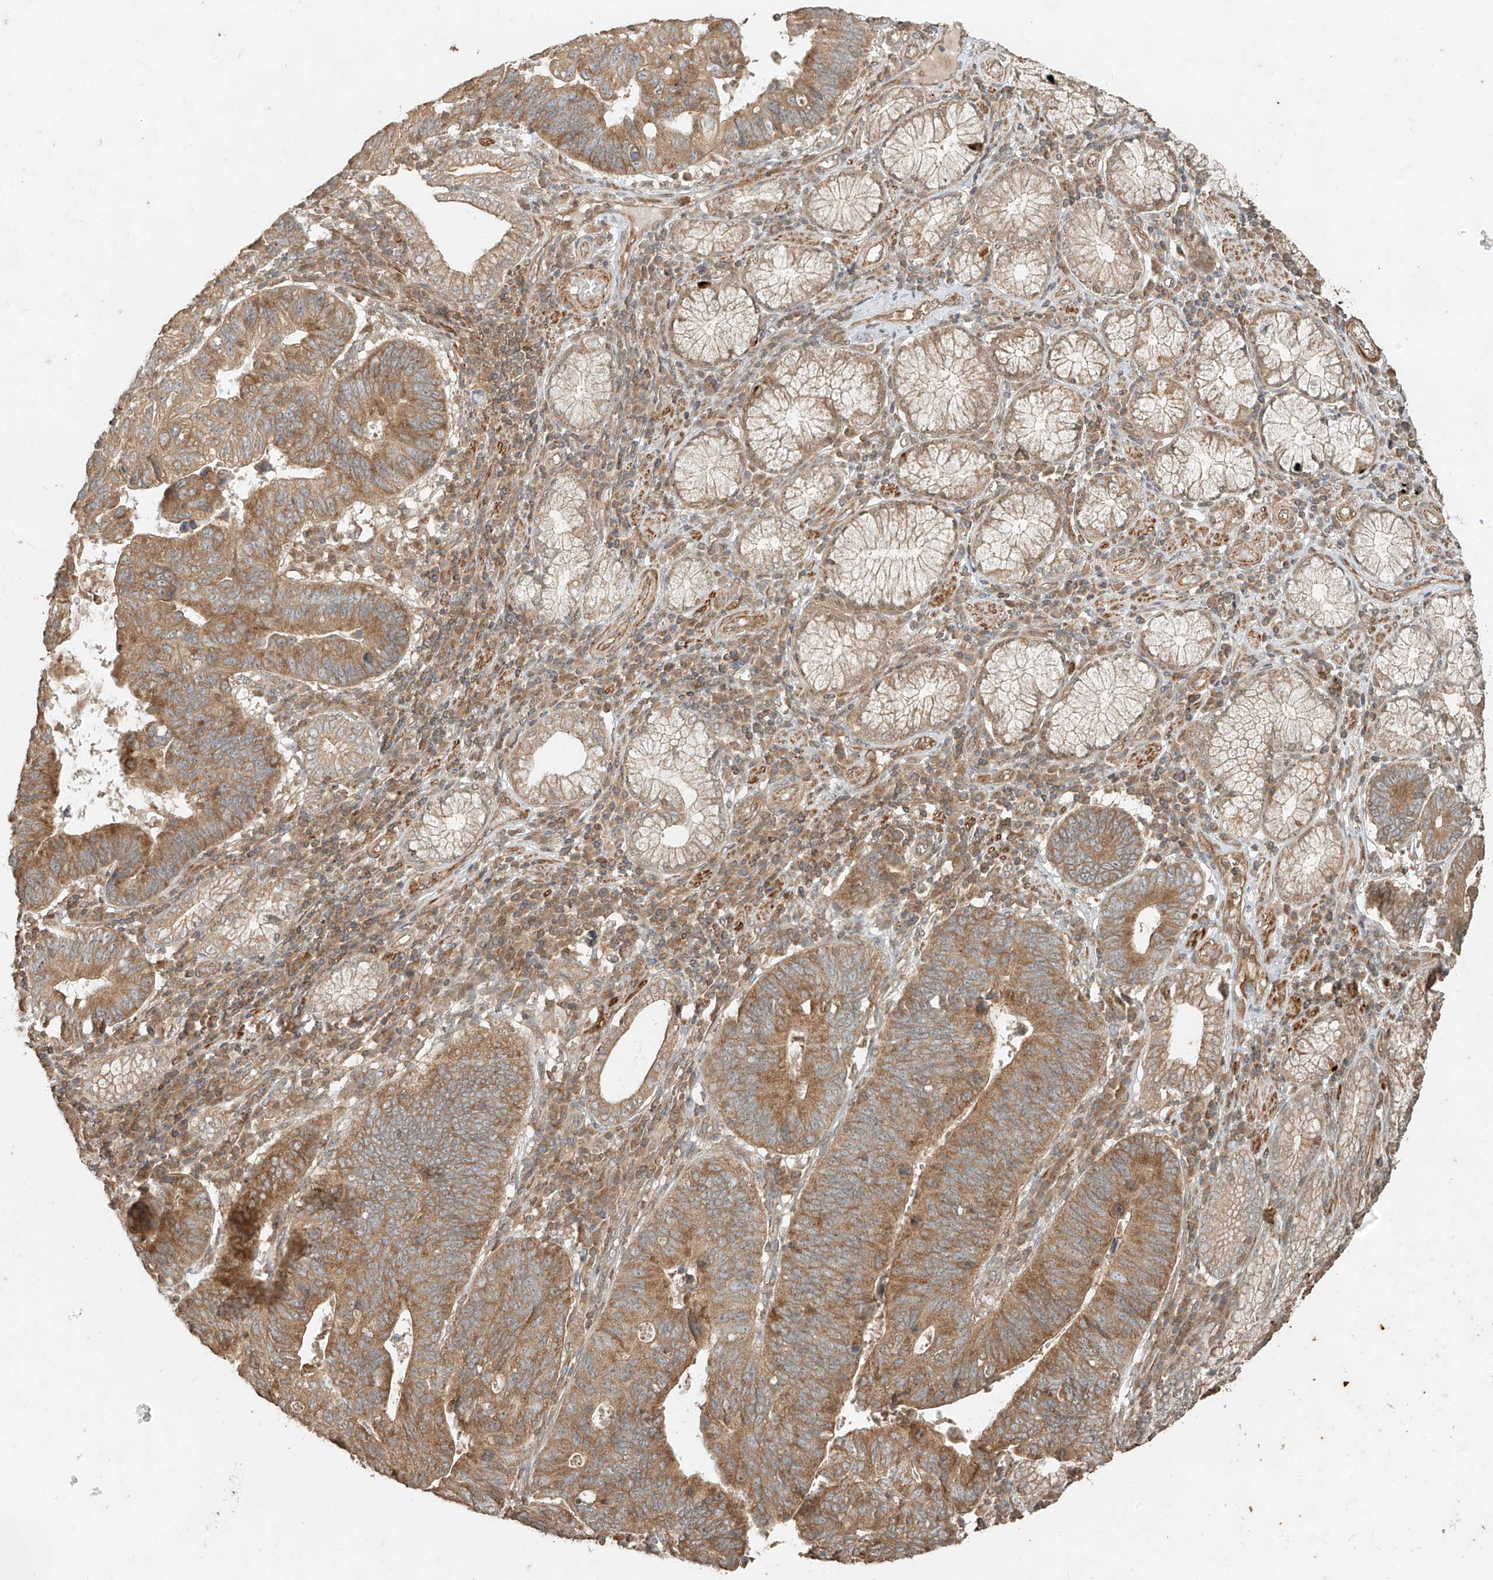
{"staining": {"intensity": "moderate", "quantity": ">75%", "location": "cytoplasmic/membranous"}, "tissue": "stomach cancer", "cell_type": "Tumor cells", "image_type": "cancer", "snomed": [{"axis": "morphology", "description": "Adenocarcinoma, NOS"}, {"axis": "topography", "description": "Stomach"}], "caption": "This is a histology image of IHC staining of stomach cancer, which shows moderate positivity in the cytoplasmic/membranous of tumor cells.", "gene": "ANKZF1", "patient": {"sex": "male", "age": 59}}